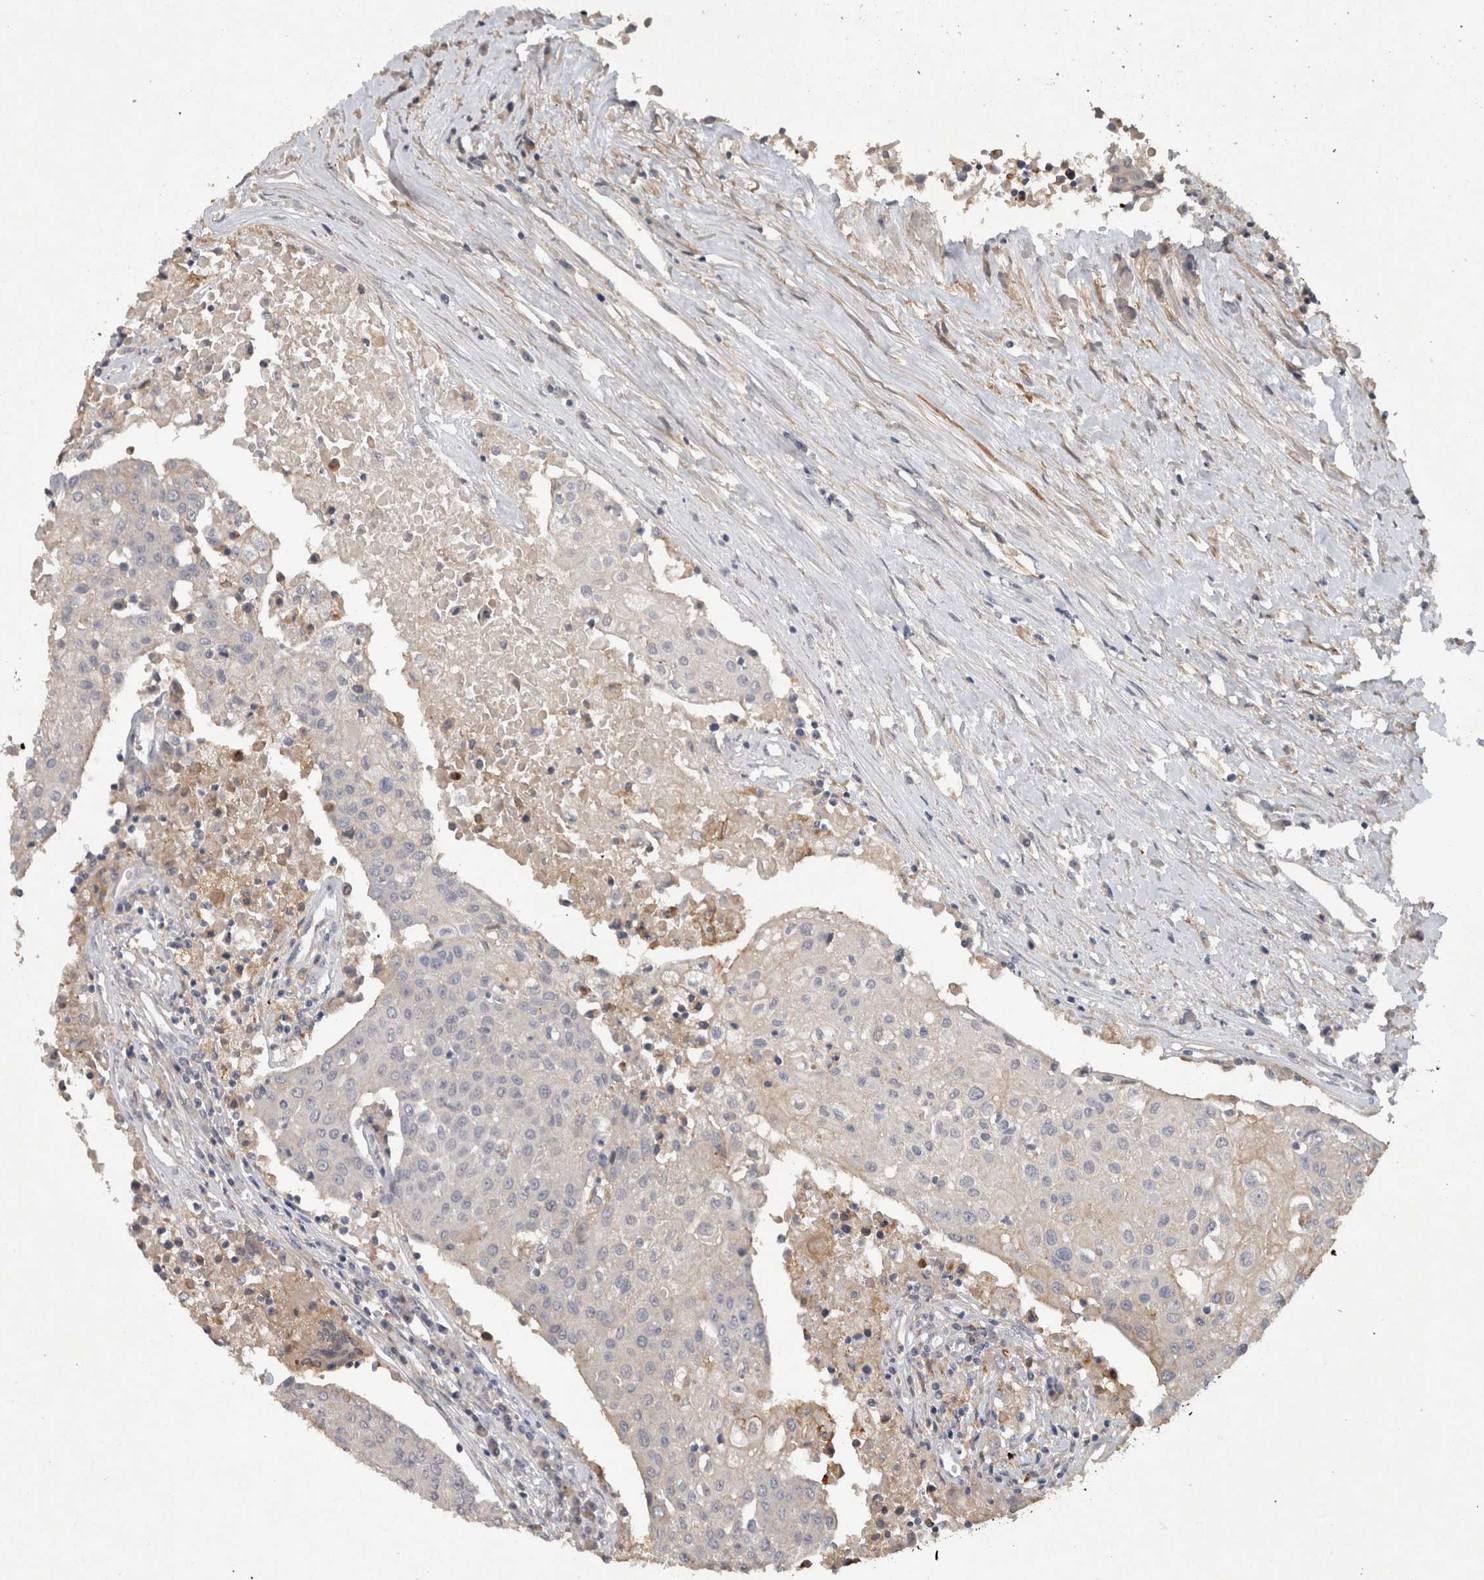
{"staining": {"intensity": "weak", "quantity": "<25%", "location": "cytoplasmic/membranous"}, "tissue": "urothelial cancer", "cell_type": "Tumor cells", "image_type": "cancer", "snomed": [{"axis": "morphology", "description": "Urothelial carcinoma, High grade"}, {"axis": "topography", "description": "Urinary bladder"}], "caption": "Immunohistochemical staining of human urothelial carcinoma (high-grade) exhibits no significant positivity in tumor cells.", "gene": "HEXD", "patient": {"sex": "female", "age": 85}}